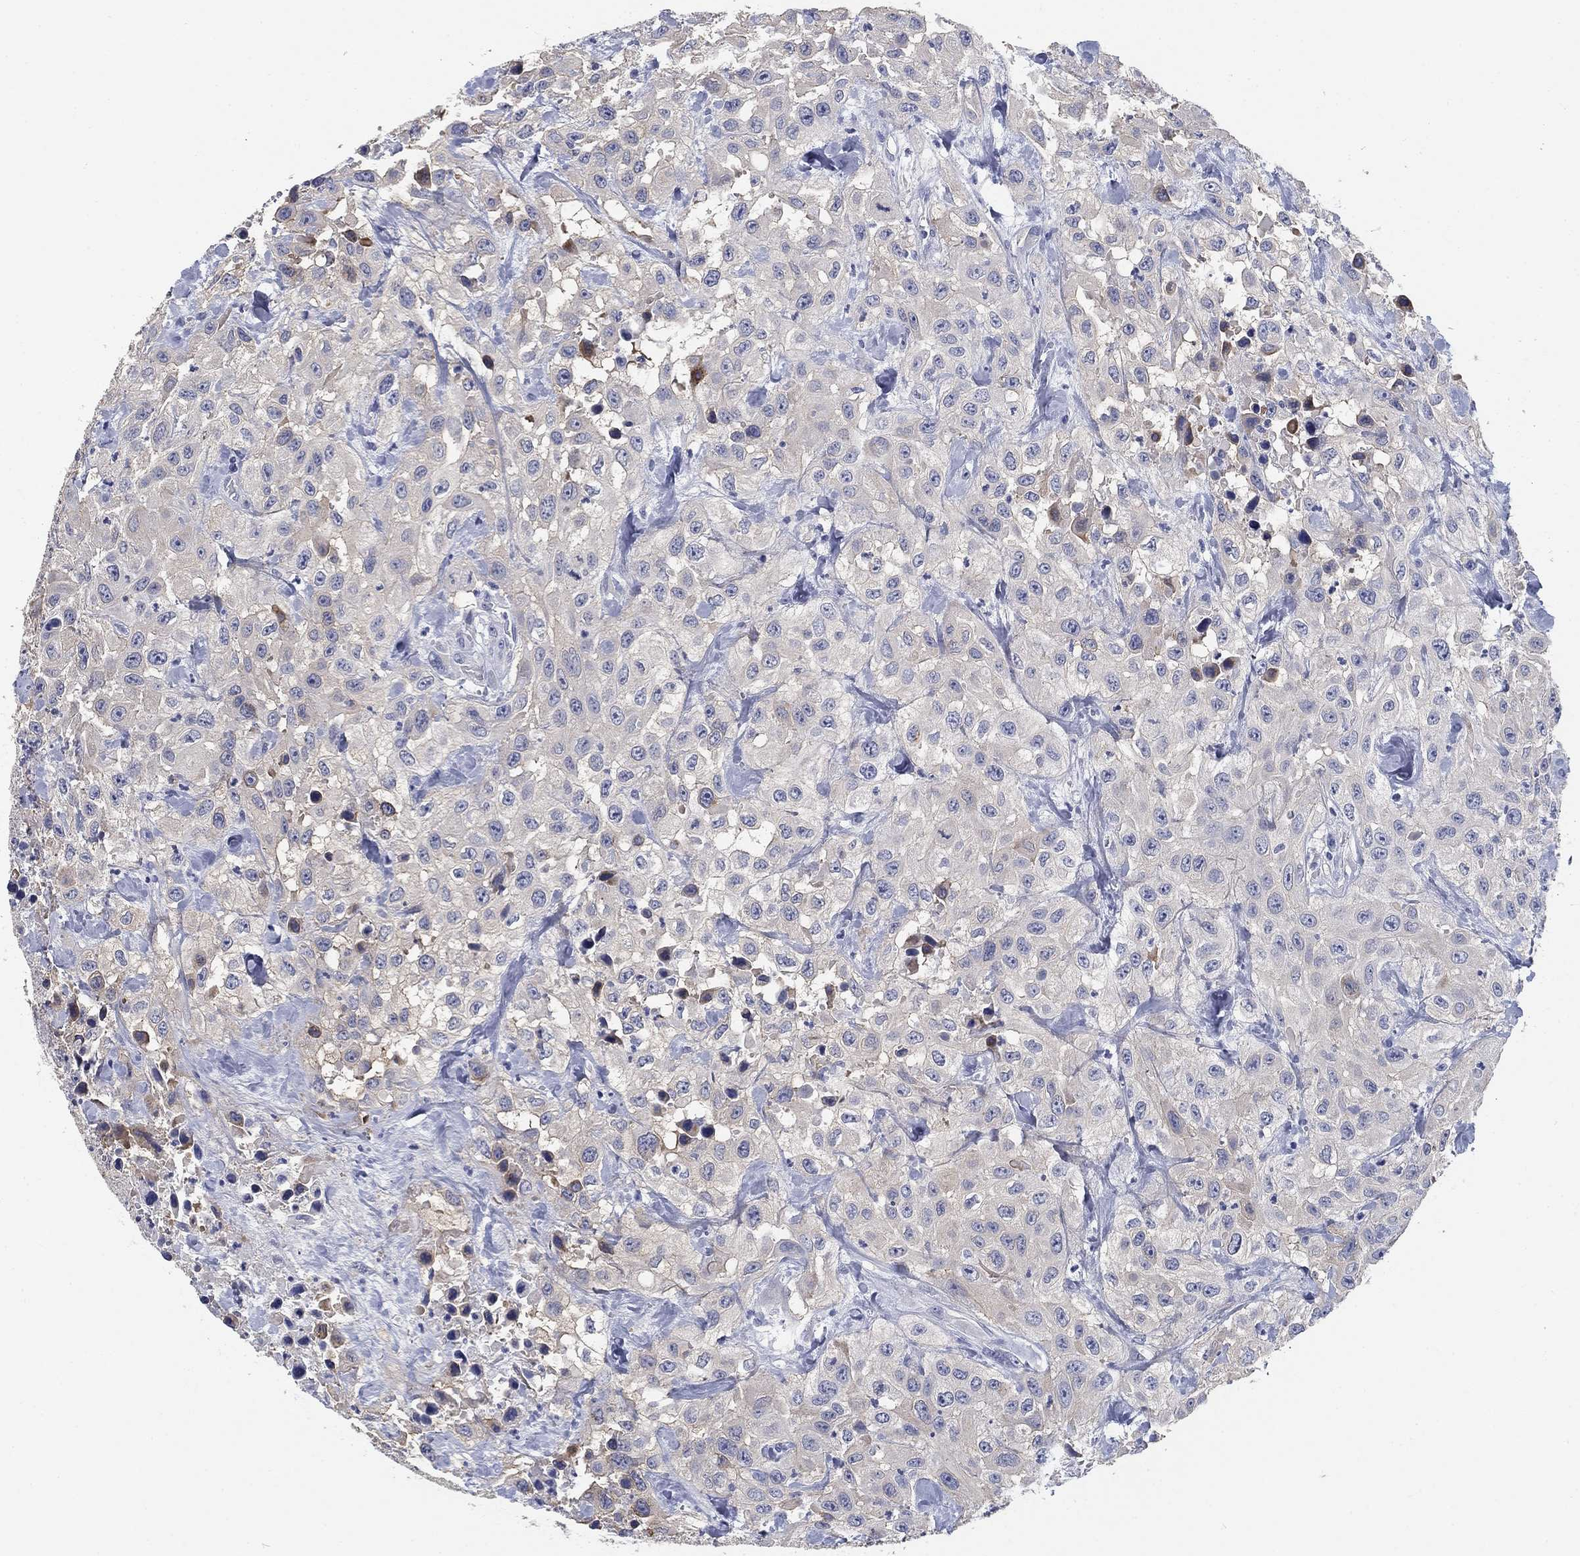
{"staining": {"intensity": "negative", "quantity": "none", "location": "none"}, "tissue": "urothelial cancer", "cell_type": "Tumor cells", "image_type": "cancer", "snomed": [{"axis": "morphology", "description": "Urothelial carcinoma, High grade"}, {"axis": "topography", "description": "Urinary bladder"}], "caption": "Immunohistochemical staining of human urothelial cancer shows no significant positivity in tumor cells. (DAB (3,3'-diaminobenzidine) IHC visualized using brightfield microscopy, high magnification).", "gene": "CLUL1", "patient": {"sex": "male", "age": 79}}